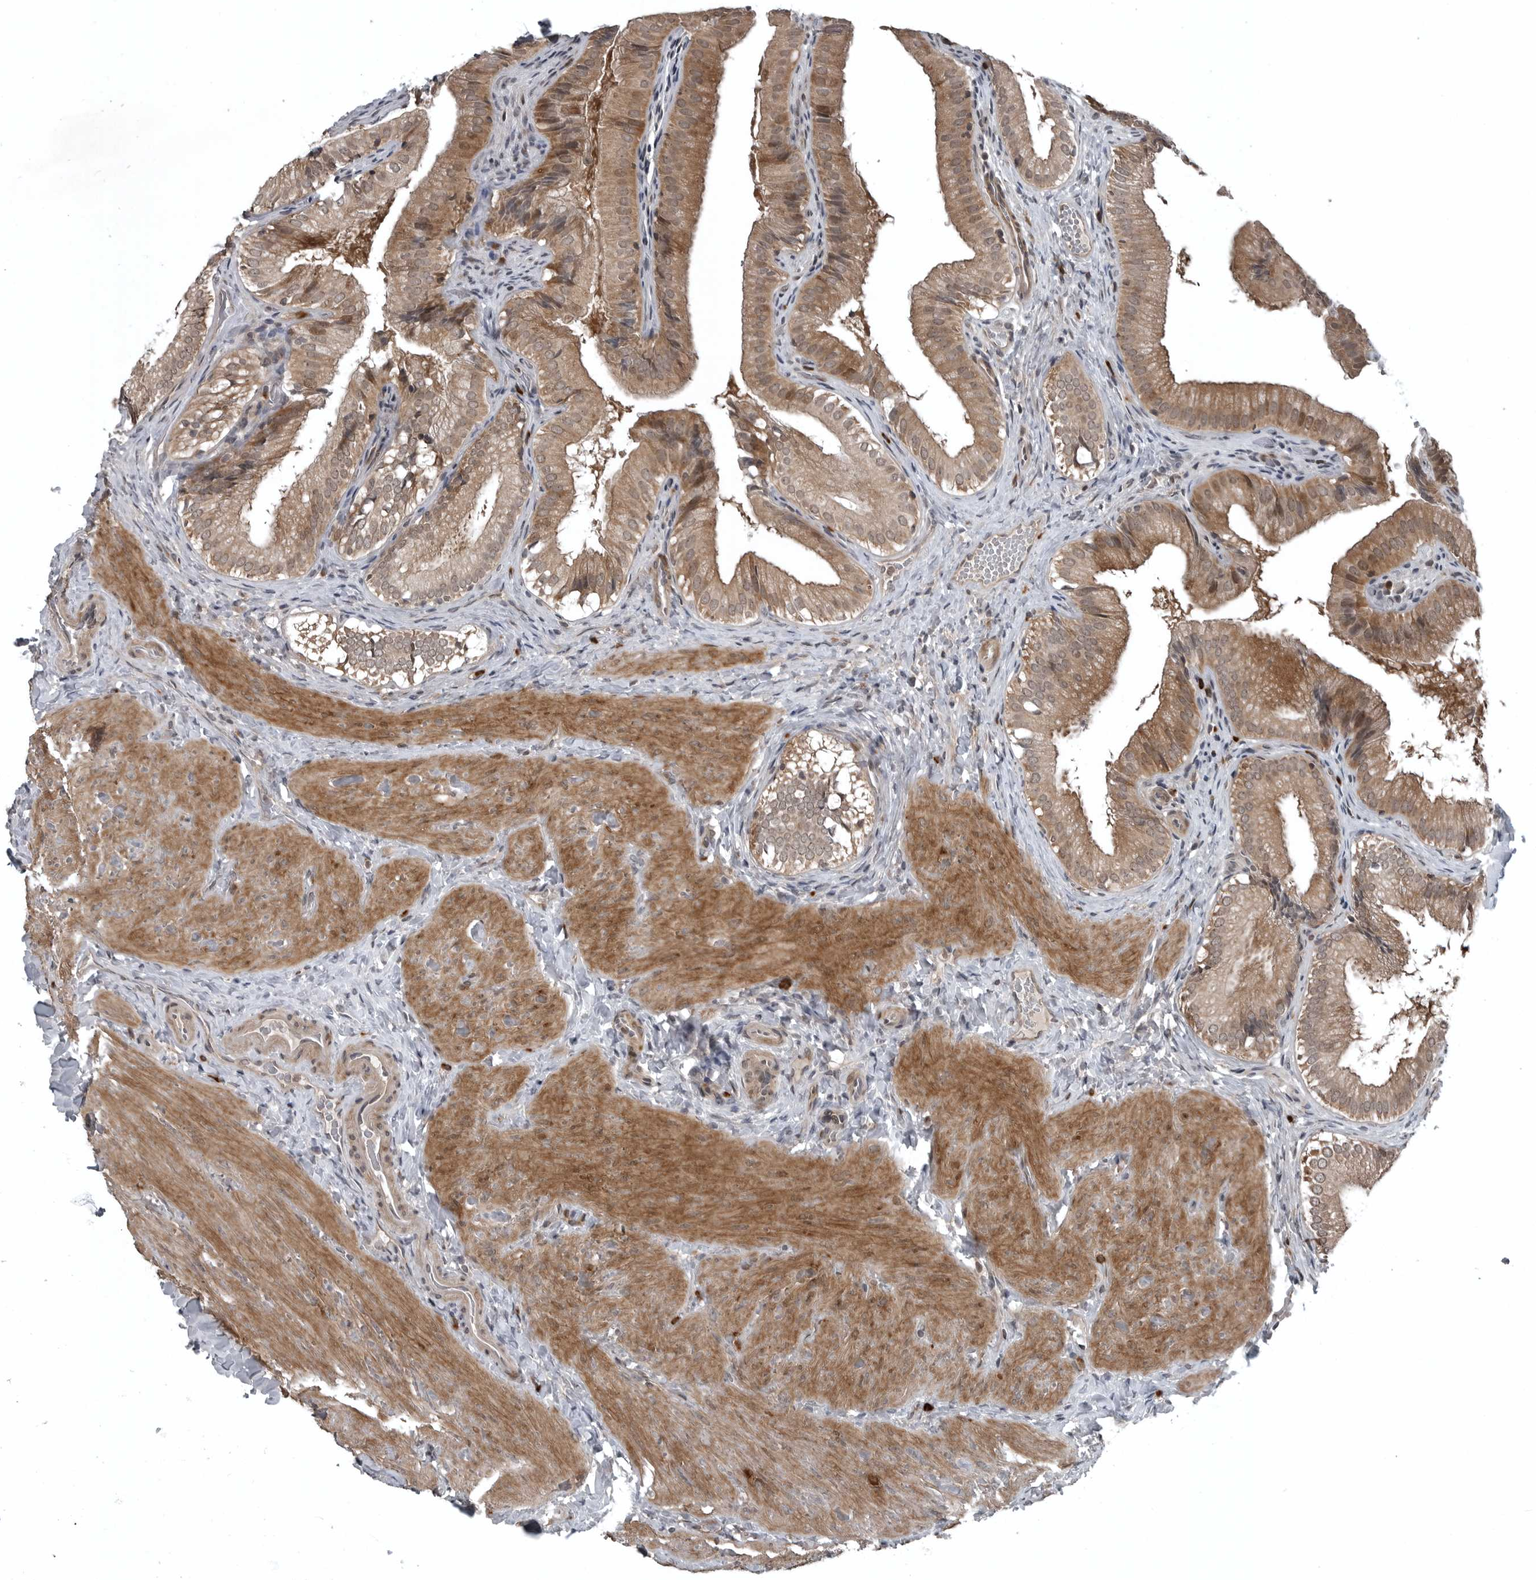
{"staining": {"intensity": "moderate", "quantity": ">75%", "location": "cytoplasmic/membranous,nuclear"}, "tissue": "gallbladder", "cell_type": "Glandular cells", "image_type": "normal", "snomed": [{"axis": "morphology", "description": "Normal tissue, NOS"}, {"axis": "topography", "description": "Gallbladder"}], "caption": "The image exhibits immunohistochemical staining of normal gallbladder. There is moderate cytoplasmic/membranous,nuclear expression is appreciated in about >75% of glandular cells. The staining was performed using DAB (3,3'-diaminobenzidine), with brown indicating positive protein expression. Nuclei are stained blue with hematoxylin.", "gene": "GAK", "patient": {"sex": "female", "age": 30}}